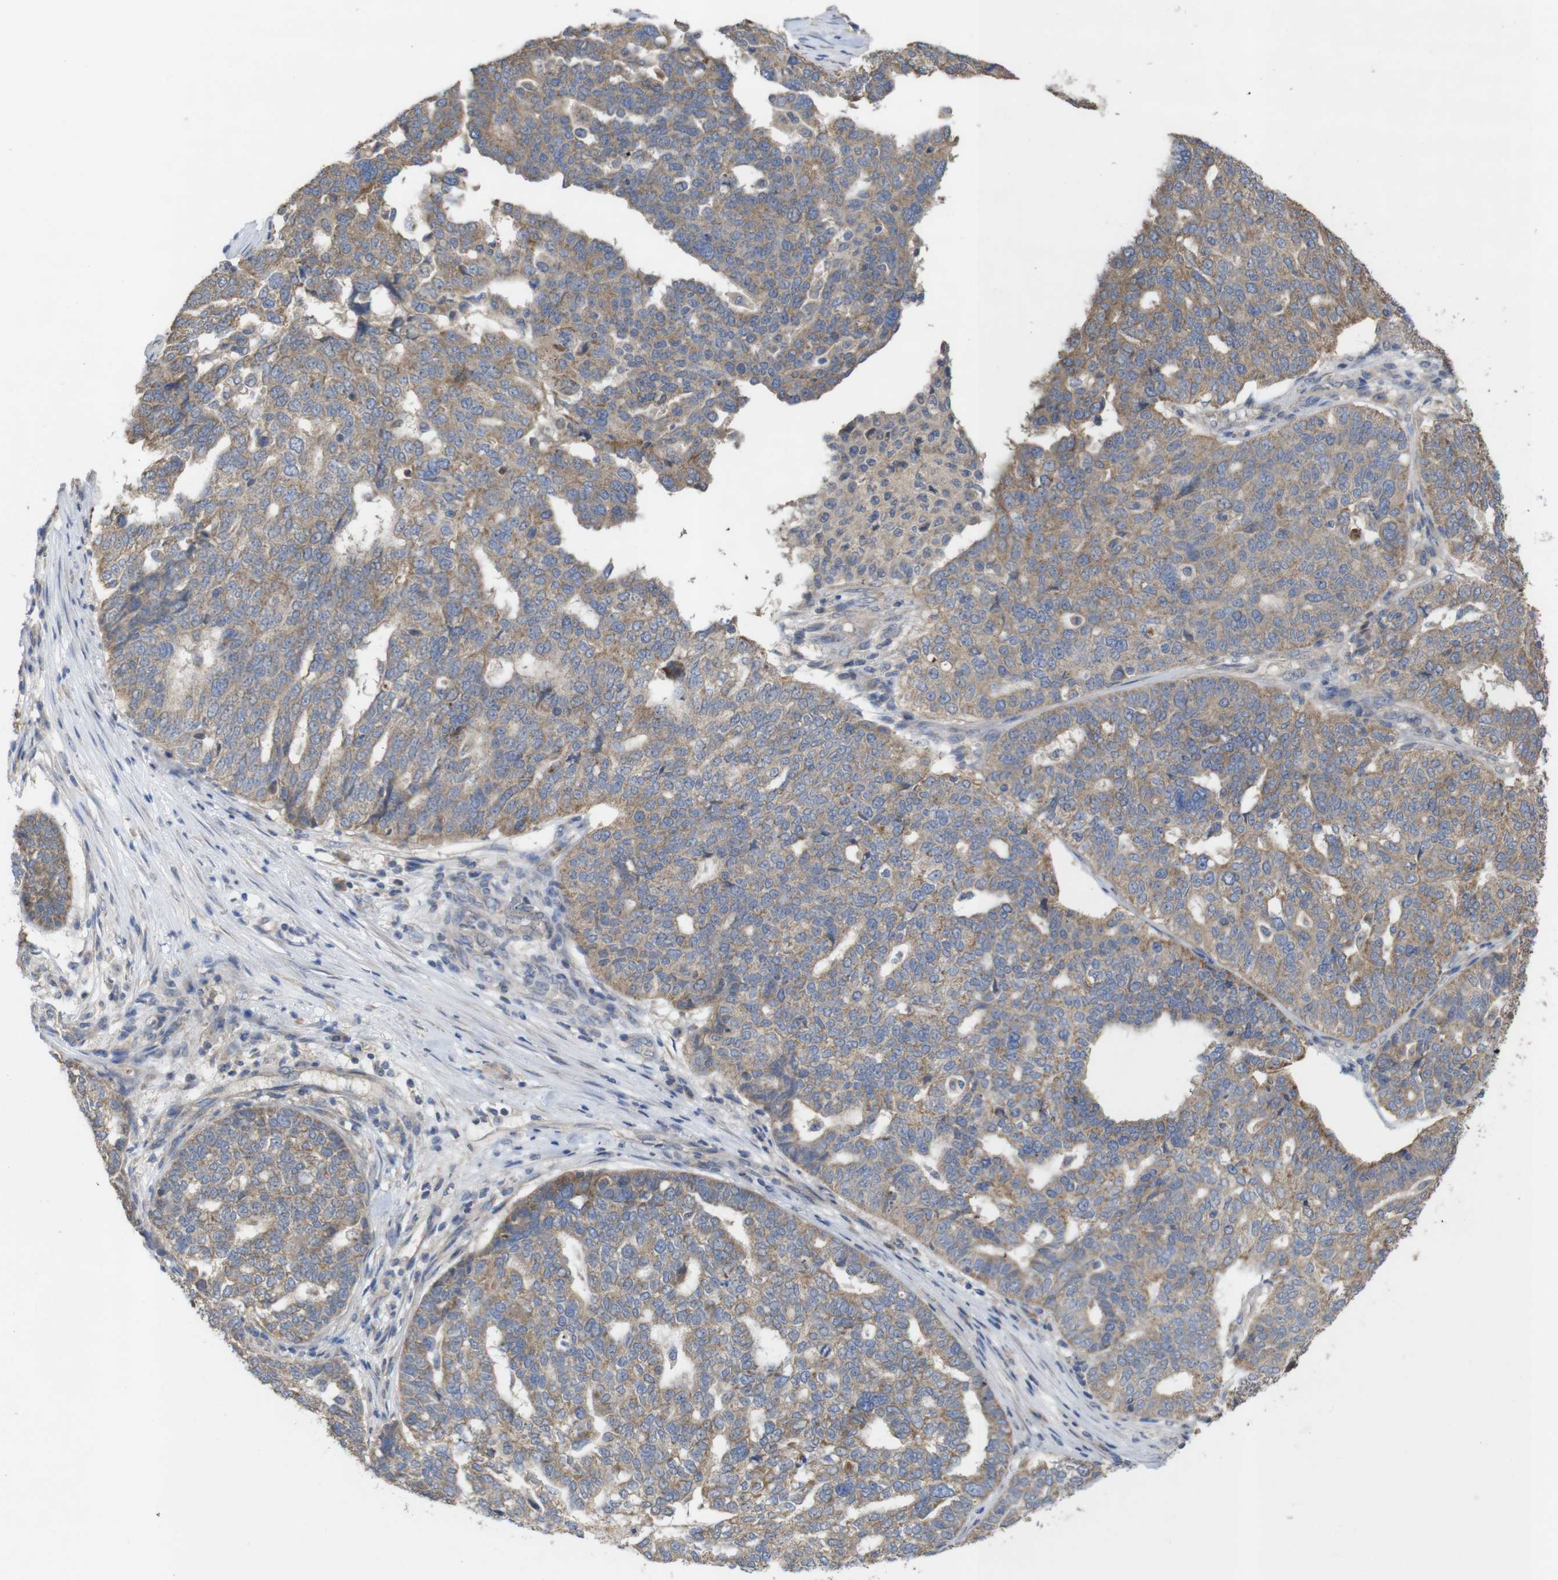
{"staining": {"intensity": "weak", "quantity": ">75%", "location": "cytoplasmic/membranous"}, "tissue": "ovarian cancer", "cell_type": "Tumor cells", "image_type": "cancer", "snomed": [{"axis": "morphology", "description": "Cystadenocarcinoma, serous, NOS"}, {"axis": "topography", "description": "Ovary"}], "caption": "Tumor cells display low levels of weak cytoplasmic/membranous staining in approximately >75% of cells in human serous cystadenocarcinoma (ovarian).", "gene": "KCNS3", "patient": {"sex": "female", "age": 59}}